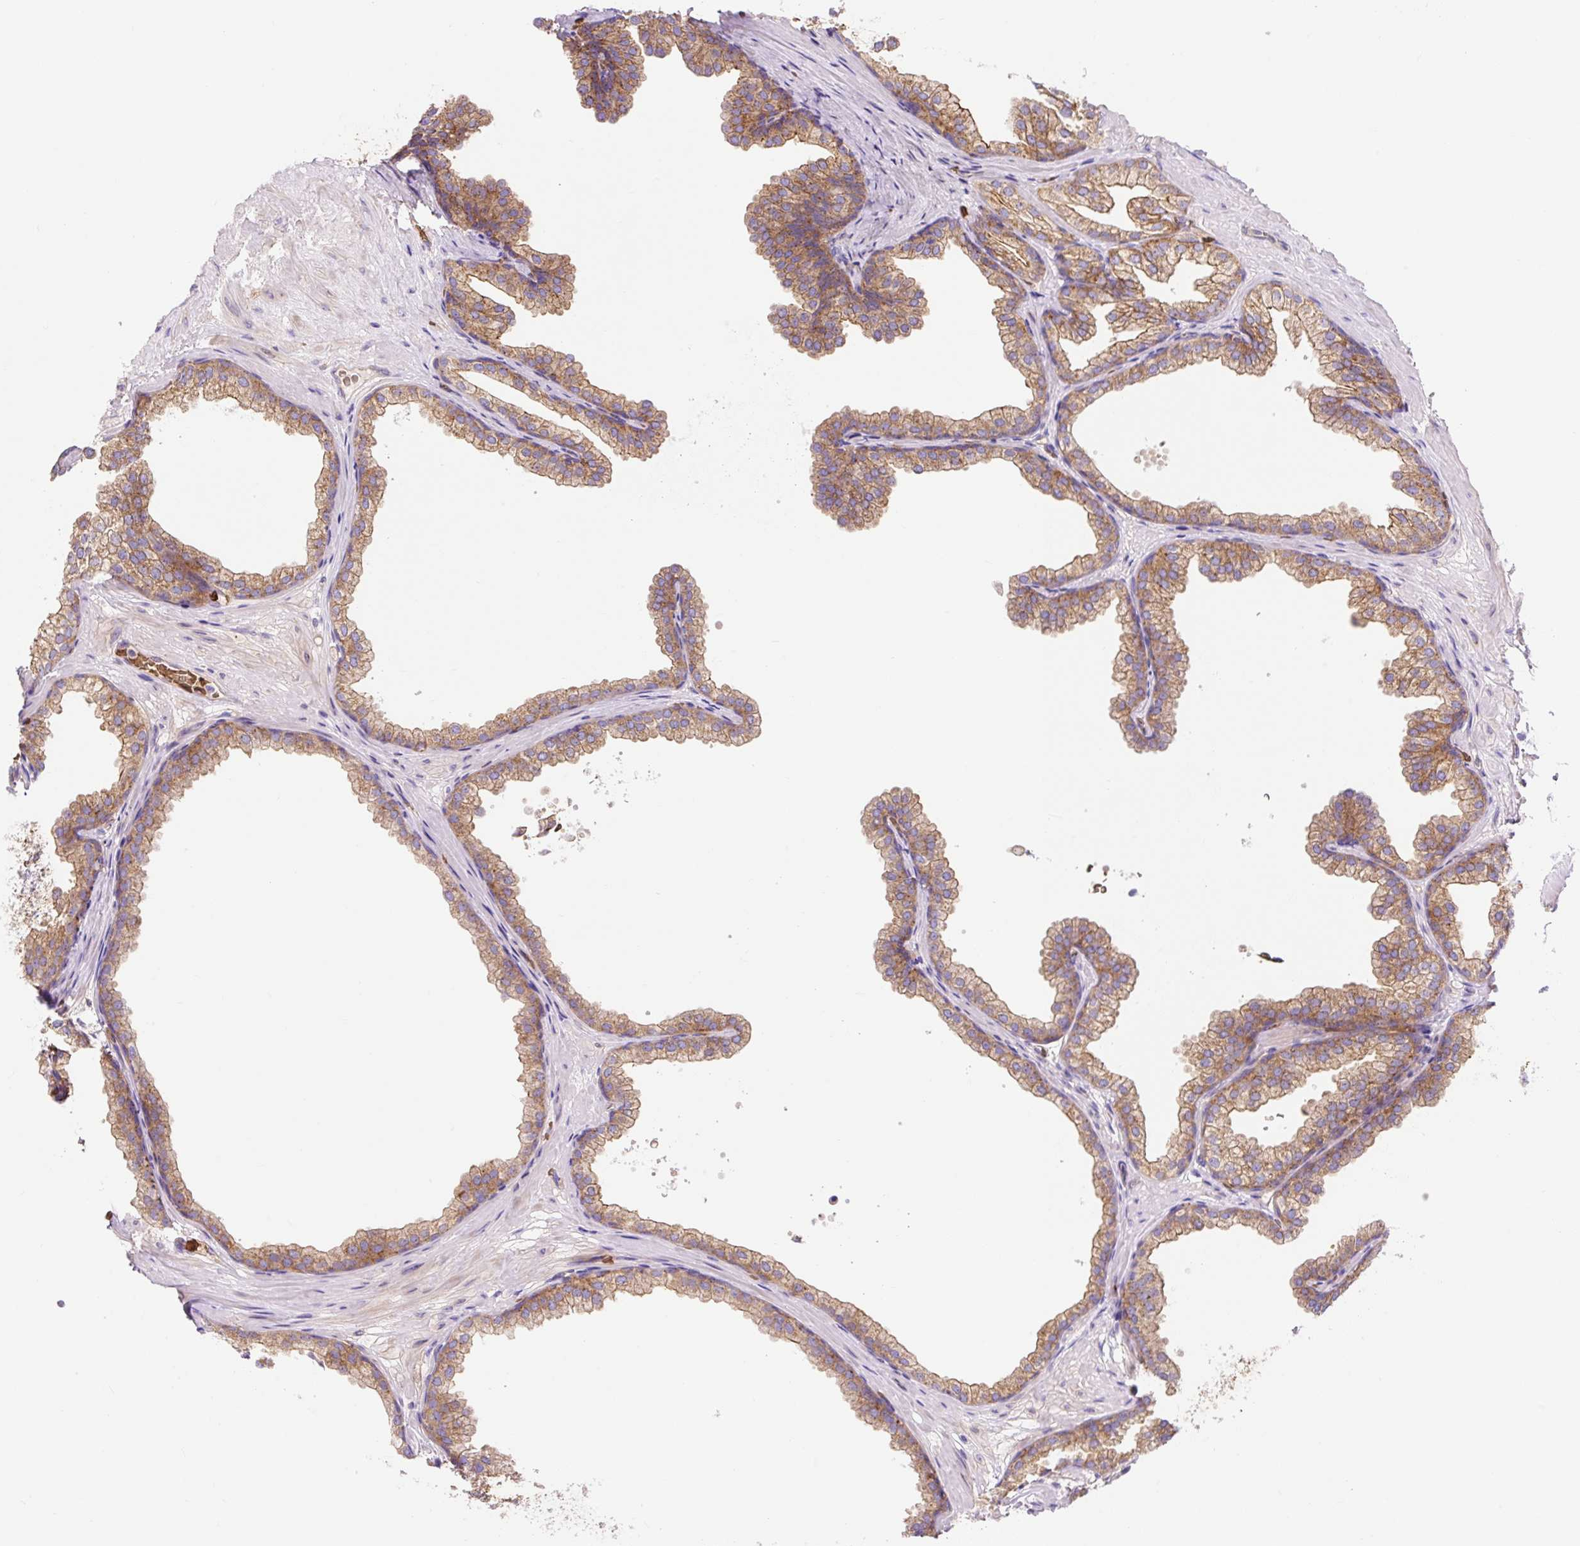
{"staining": {"intensity": "moderate", "quantity": ">75%", "location": "cytoplasmic/membranous"}, "tissue": "prostate", "cell_type": "Glandular cells", "image_type": "normal", "snomed": [{"axis": "morphology", "description": "Normal tissue, NOS"}, {"axis": "topography", "description": "Prostate"}], "caption": "Moderate cytoplasmic/membranous staining is present in approximately >75% of glandular cells in unremarkable prostate.", "gene": "HIP1R", "patient": {"sex": "male", "age": 37}}